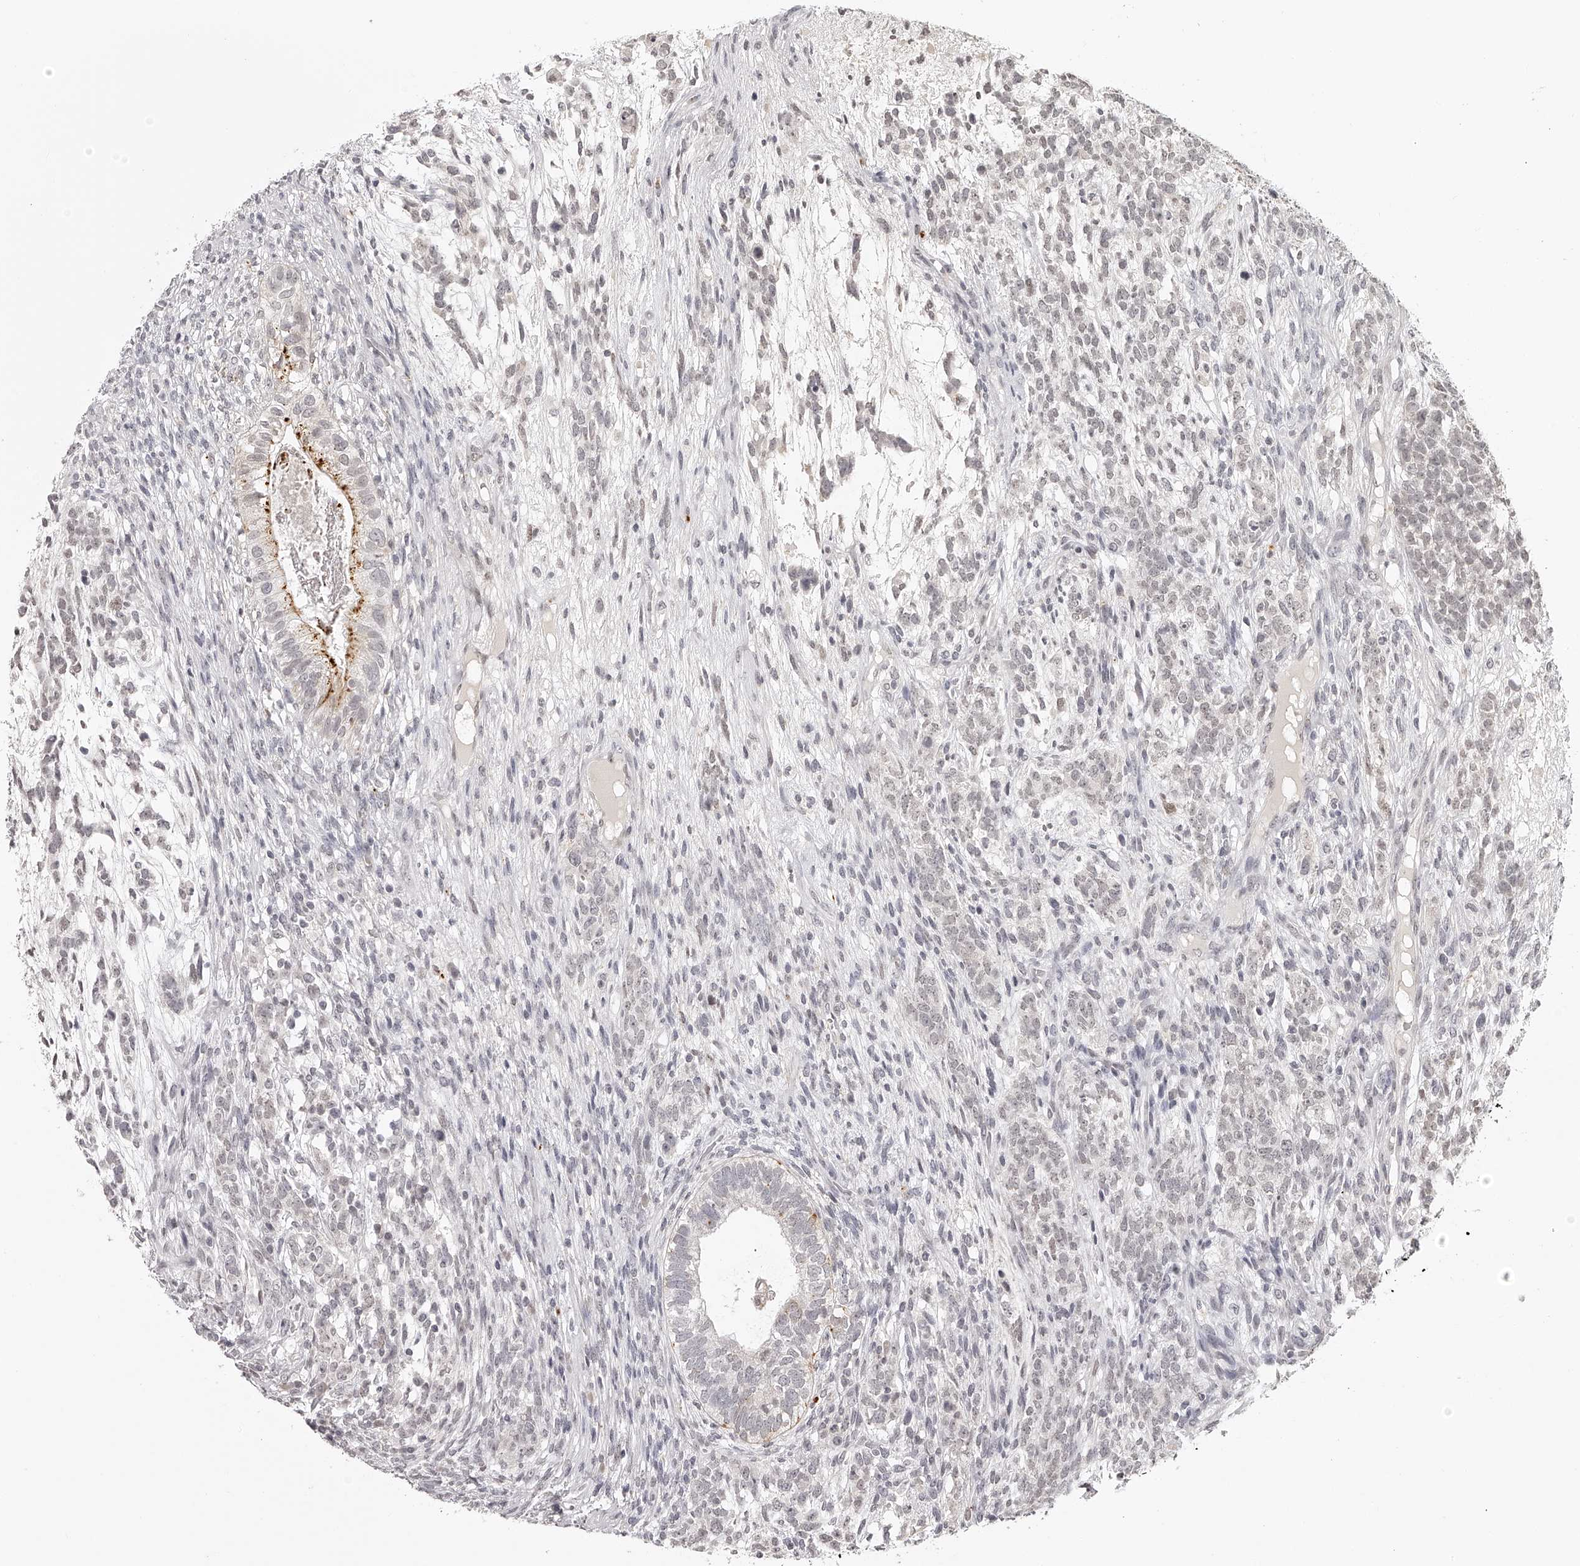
{"staining": {"intensity": "moderate", "quantity": "<25%", "location": "cytoplasmic/membranous"}, "tissue": "testis cancer", "cell_type": "Tumor cells", "image_type": "cancer", "snomed": [{"axis": "morphology", "description": "Seminoma, NOS"}, {"axis": "morphology", "description": "Carcinoma, Embryonal, NOS"}, {"axis": "topography", "description": "Testis"}], "caption": "A brown stain shows moderate cytoplasmic/membranous positivity of a protein in testis cancer (embryonal carcinoma) tumor cells.", "gene": "RNF220", "patient": {"sex": "male", "age": 28}}